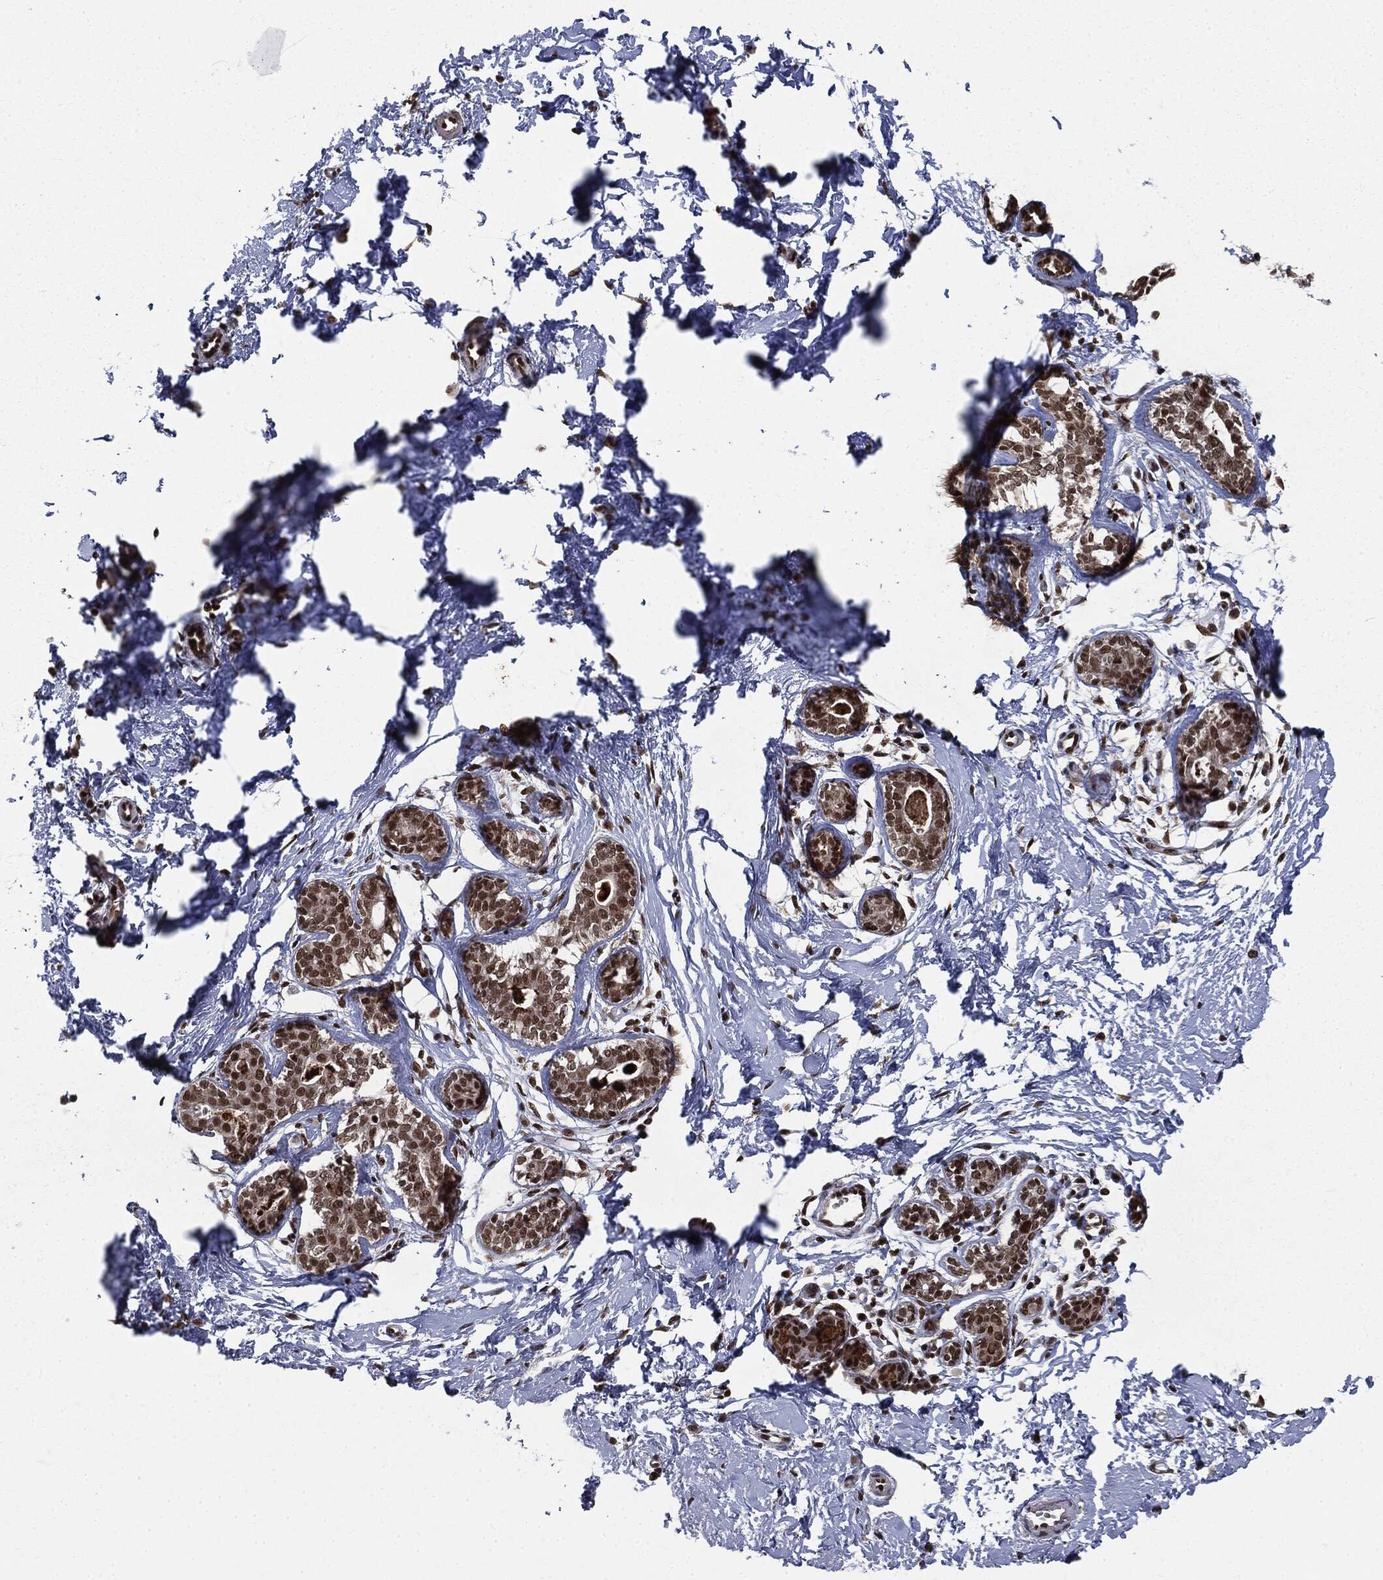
{"staining": {"intensity": "strong", "quantity": "25%-75%", "location": "nuclear"}, "tissue": "breast", "cell_type": "Glandular cells", "image_type": "normal", "snomed": [{"axis": "morphology", "description": "Normal tissue, NOS"}, {"axis": "topography", "description": "Breast"}], "caption": "Approximately 25%-75% of glandular cells in normal human breast show strong nuclear protein expression as visualized by brown immunohistochemical staining.", "gene": "DPH2", "patient": {"sex": "female", "age": 37}}